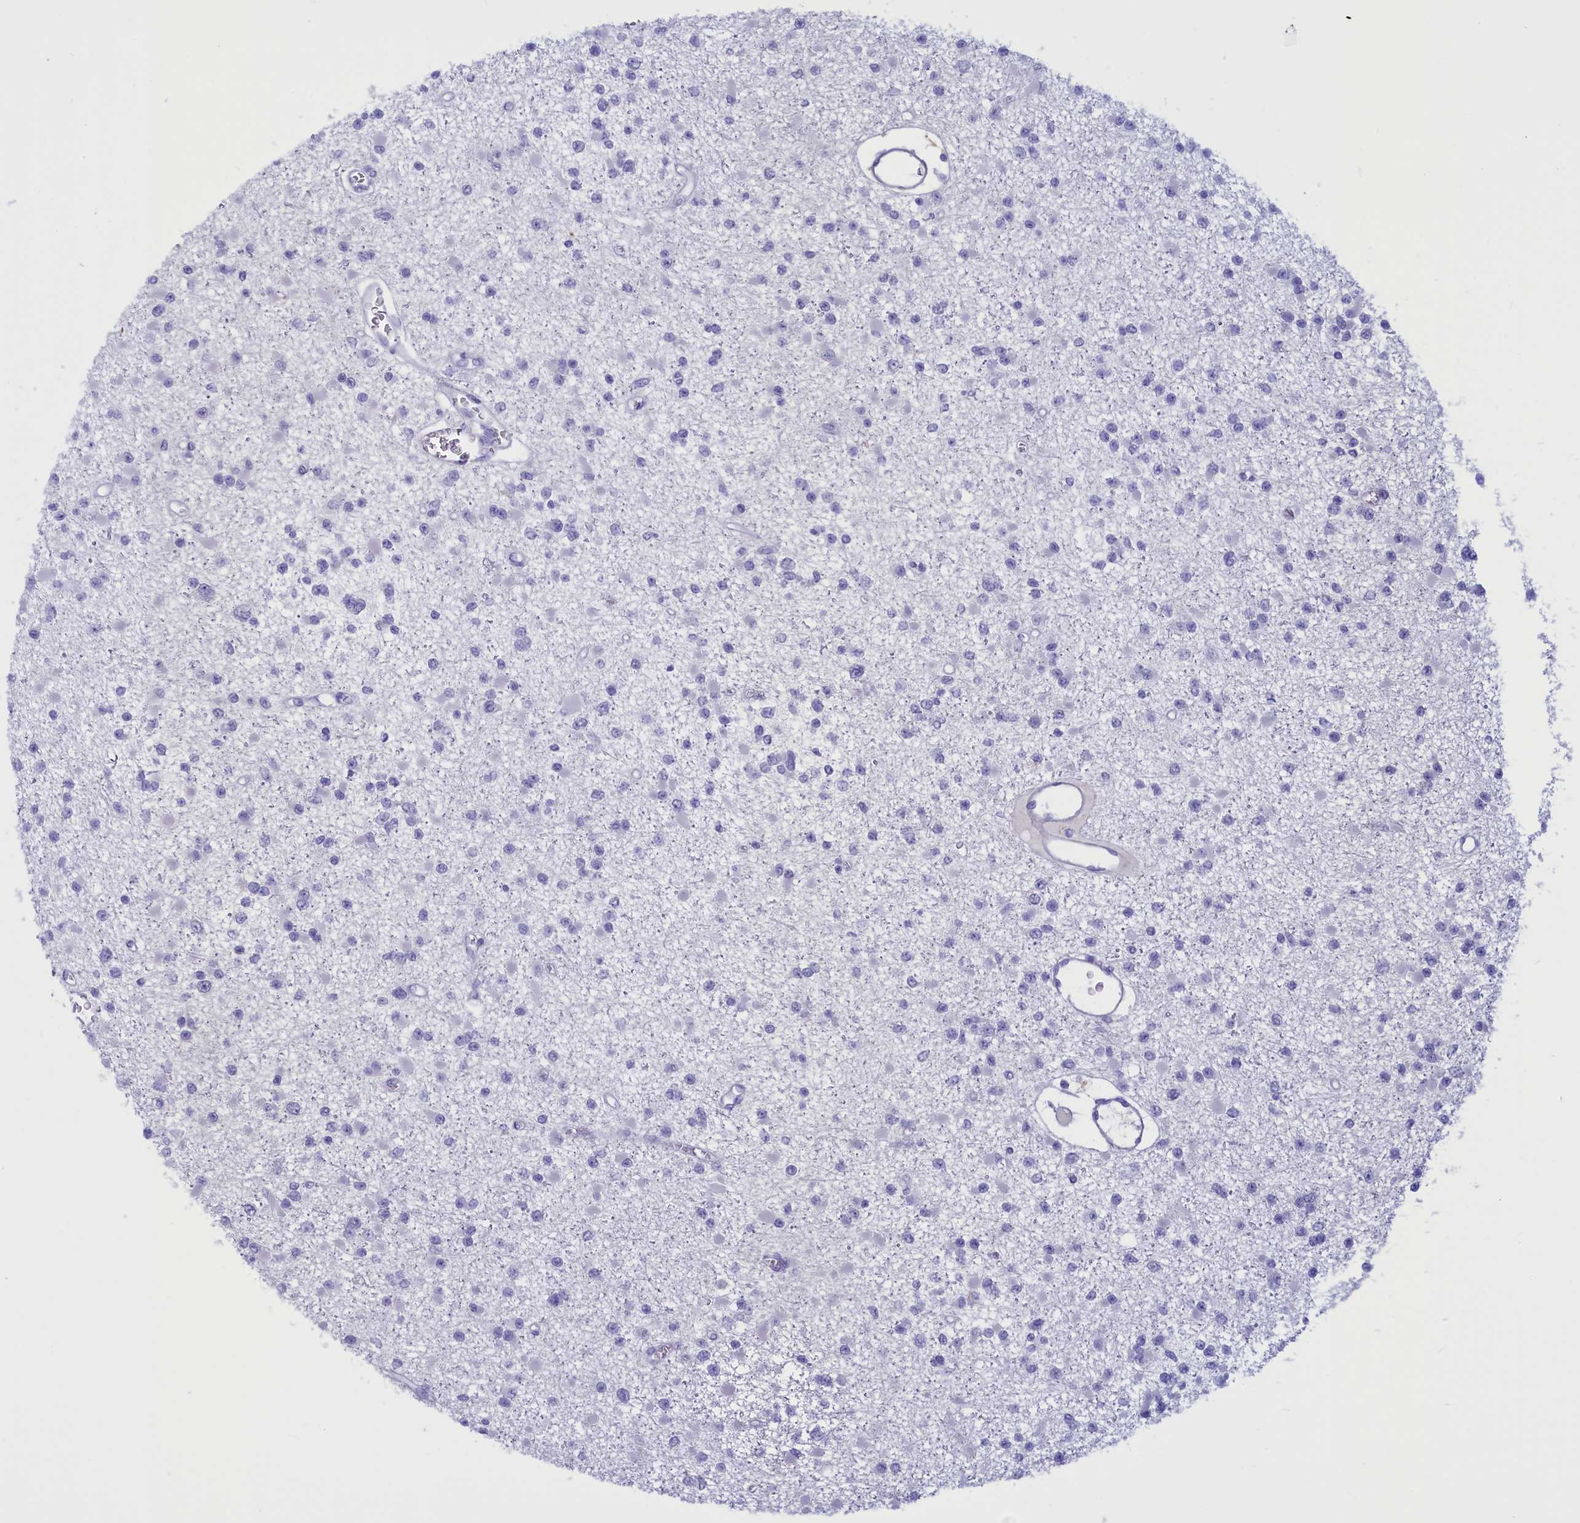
{"staining": {"intensity": "negative", "quantity": "none", "location": "none"}, "tissue": "glioma", "cell_type": "Tumor cells", "image_type": "cancer", "snomed": [{"axis": "morphology", "description": "Glioma, malignant, Low grade"}, {"axis": "topography", "description": "Brain"}], "caption": "An image of human glioma is negative for staining in tumor cells.", "gene": "GAPDHS", "patient": {"sex": "female", "age": 22}}